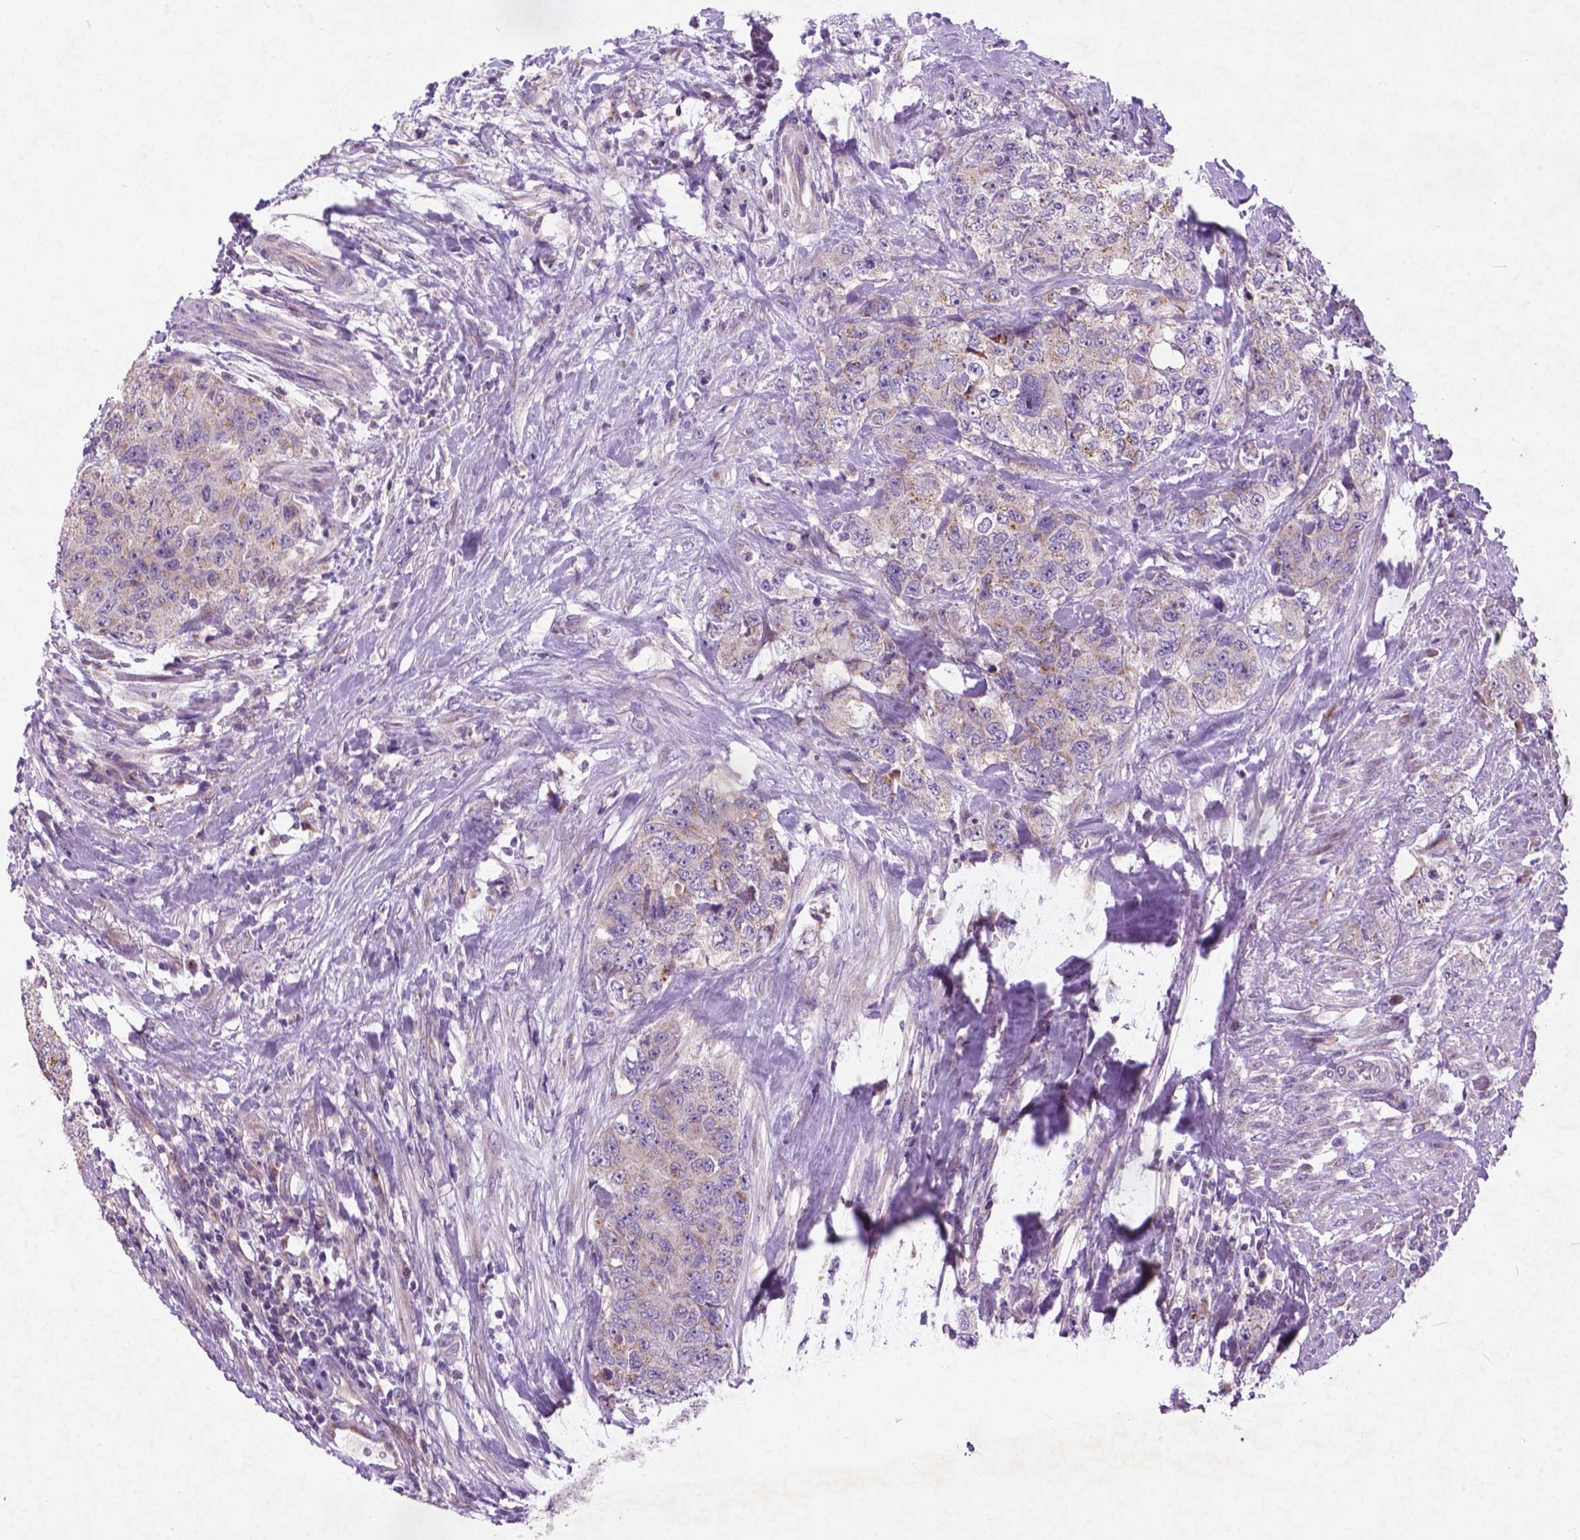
{"staining": {"intensity": "moderate", "quantity": "<25%", "location": "cytoplasmic/membranous"}, "tissue": "urothelial cancer", "cell_type": "Tumor cells", "image_type": "cancer", "snomed": [{"axis": "morphology", "description": "Urothelial carcinoma, High grade"}, {"axis": "topography", "description": "Urinary bladder"}], "caption": "Protein expression analysis of urothelial cancer reveals moderate cytoplasmic/membranous staining in about <25% of tumor cells.", "gene": "ATG4D", "patient": {"sex": "female", "age": 78}}